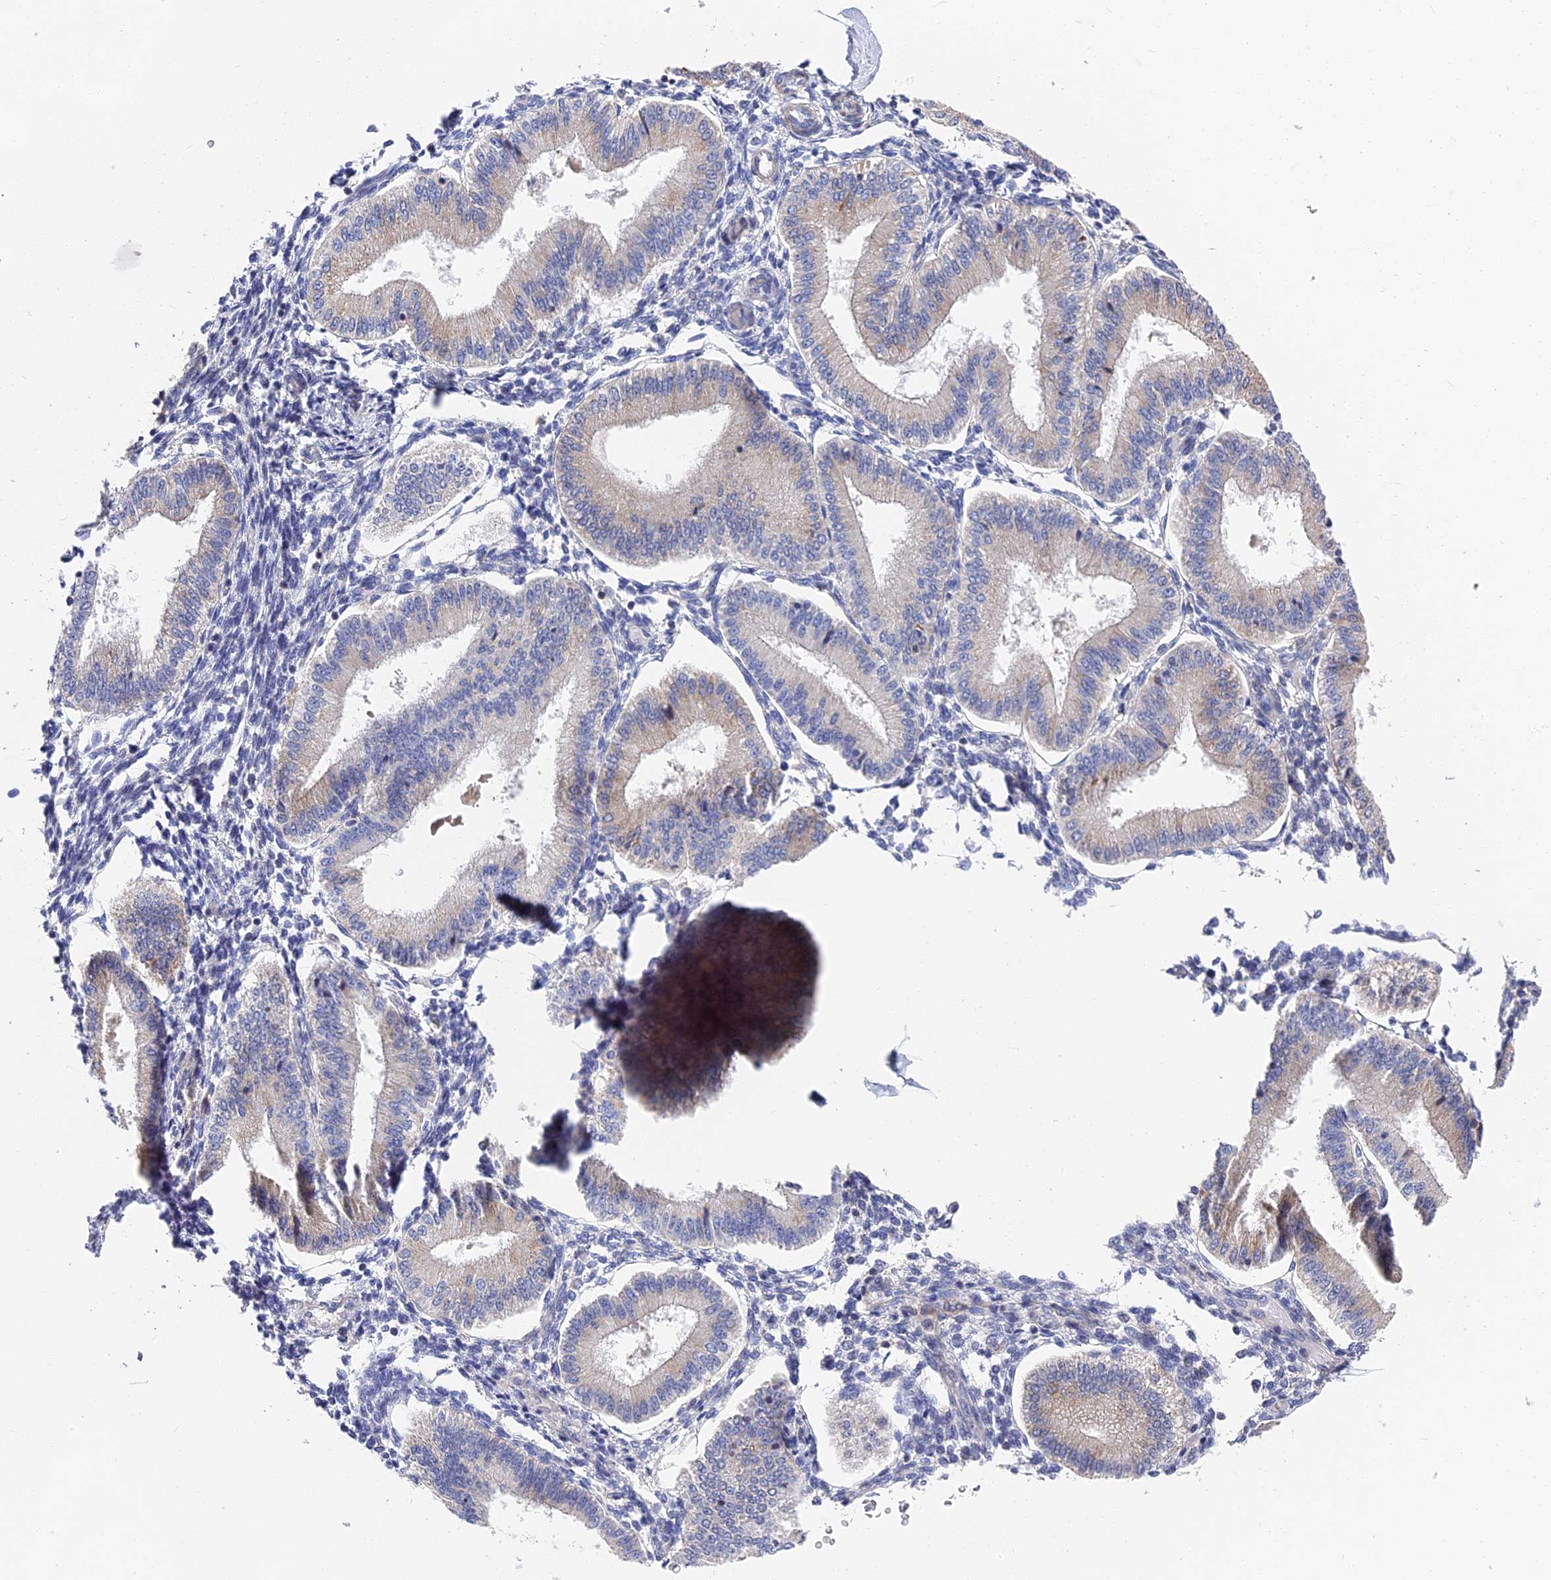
{"staining": {"intensity": "negative", "quantity": "none", "location": "none"}, "tissue": "endometrium", "cell_type": "Cells in endometrial stroma", "image_type": "normal", "snomed": [{"axis": "morphology", "description": "Normal tissue, NOS"}, {"axis": "topography", "description": "Endometrium"}], "caption": "Cells in endometrial stroma are negative for brown protein staining in normal endometrium.", "gene": "CCDC113", "patient": {"sex": "female", "age": 39}}